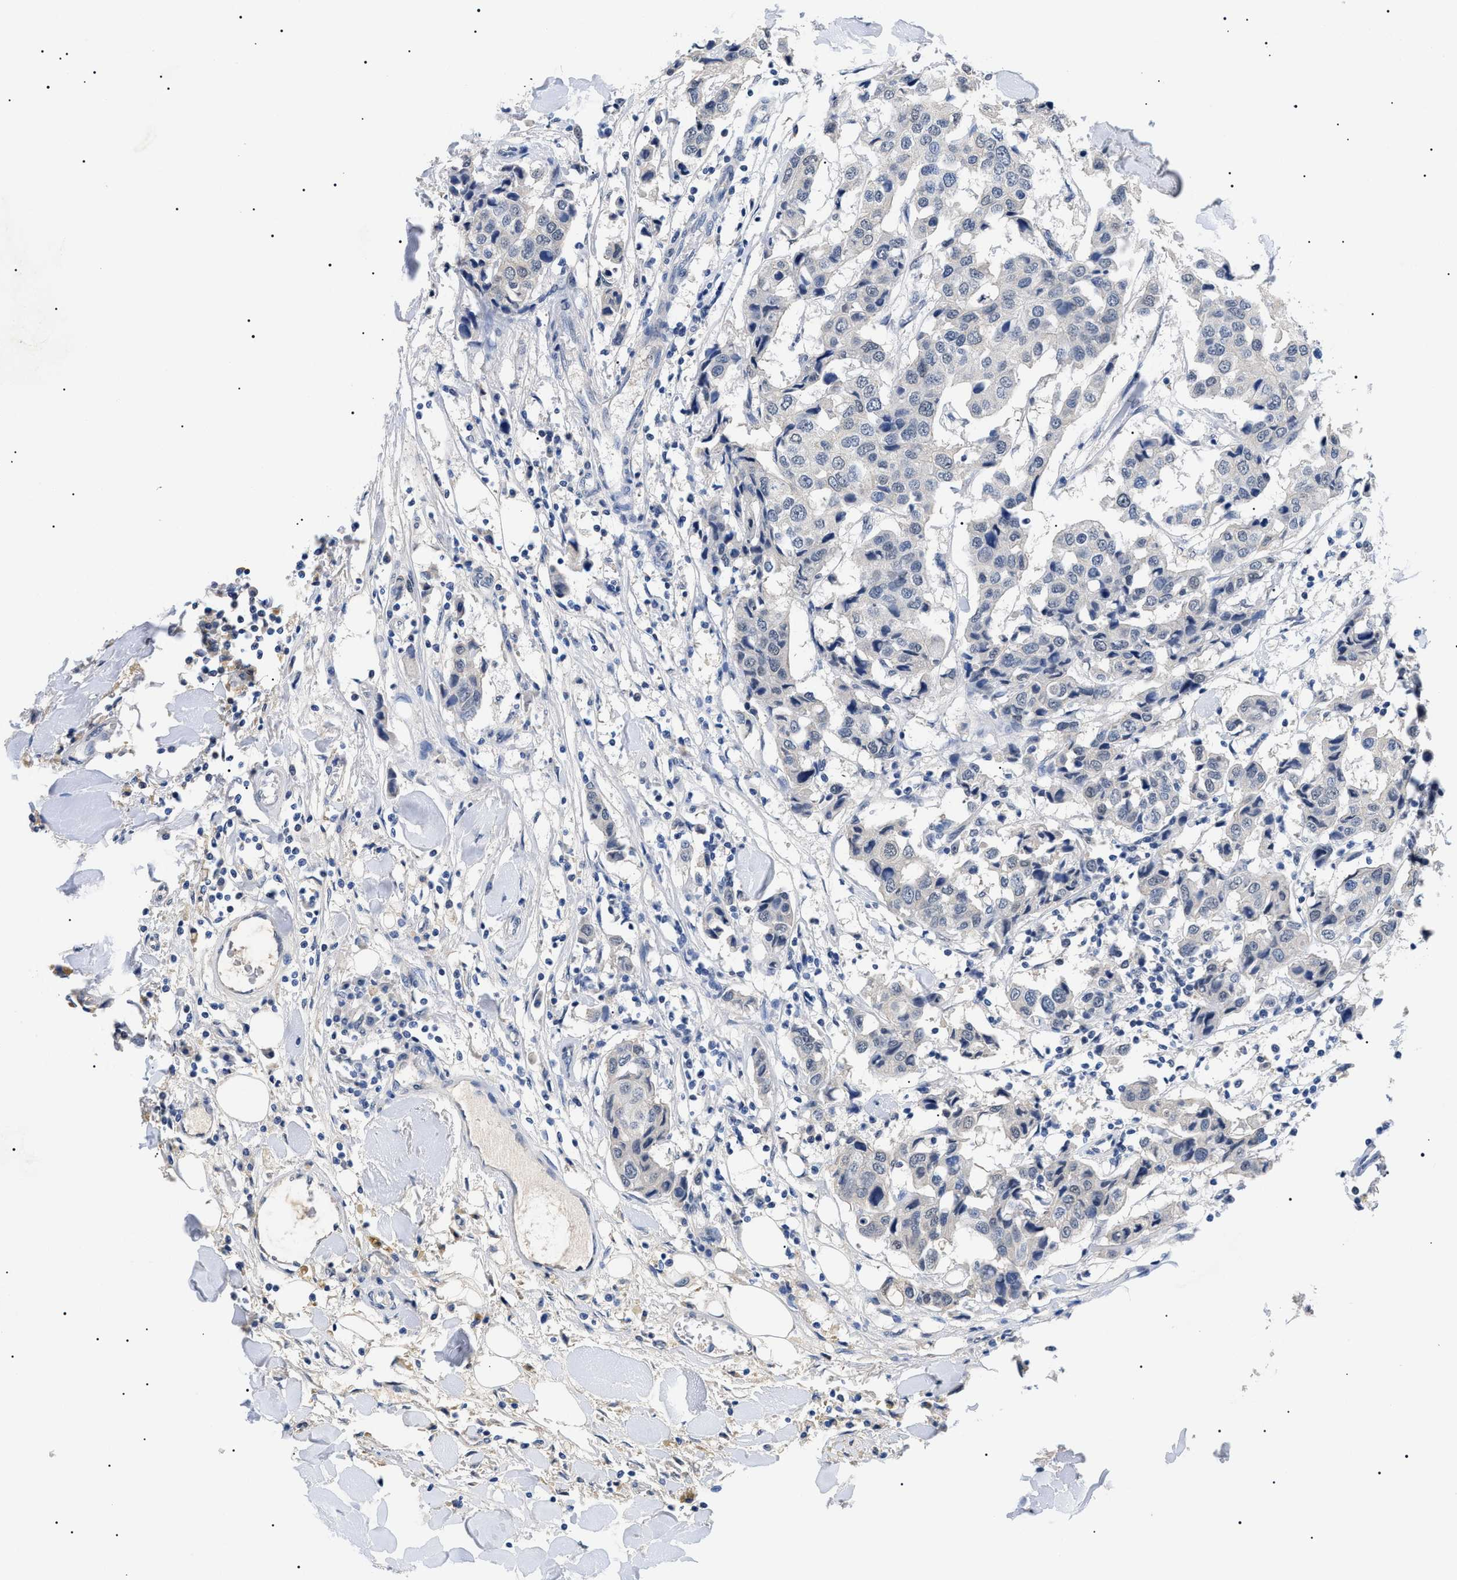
{"staining": {"intensity": "negative", "quantity": "none", "location": "none"}, "tissue": "breast cancer", "cell_type": "Tumor cells", "image_type": "cancer", "snomed": [{"axis": "morphology", "description": "Duct carcinoma"}, {"axis": "topography", "description": "Breast"}], "caption": "The photomicrograph shows no staining of tumor cells in breast cancer (invasive ductal carcinoma).", "gene": "PRRT2", "patient": {"sex": "female", "age": 80}}